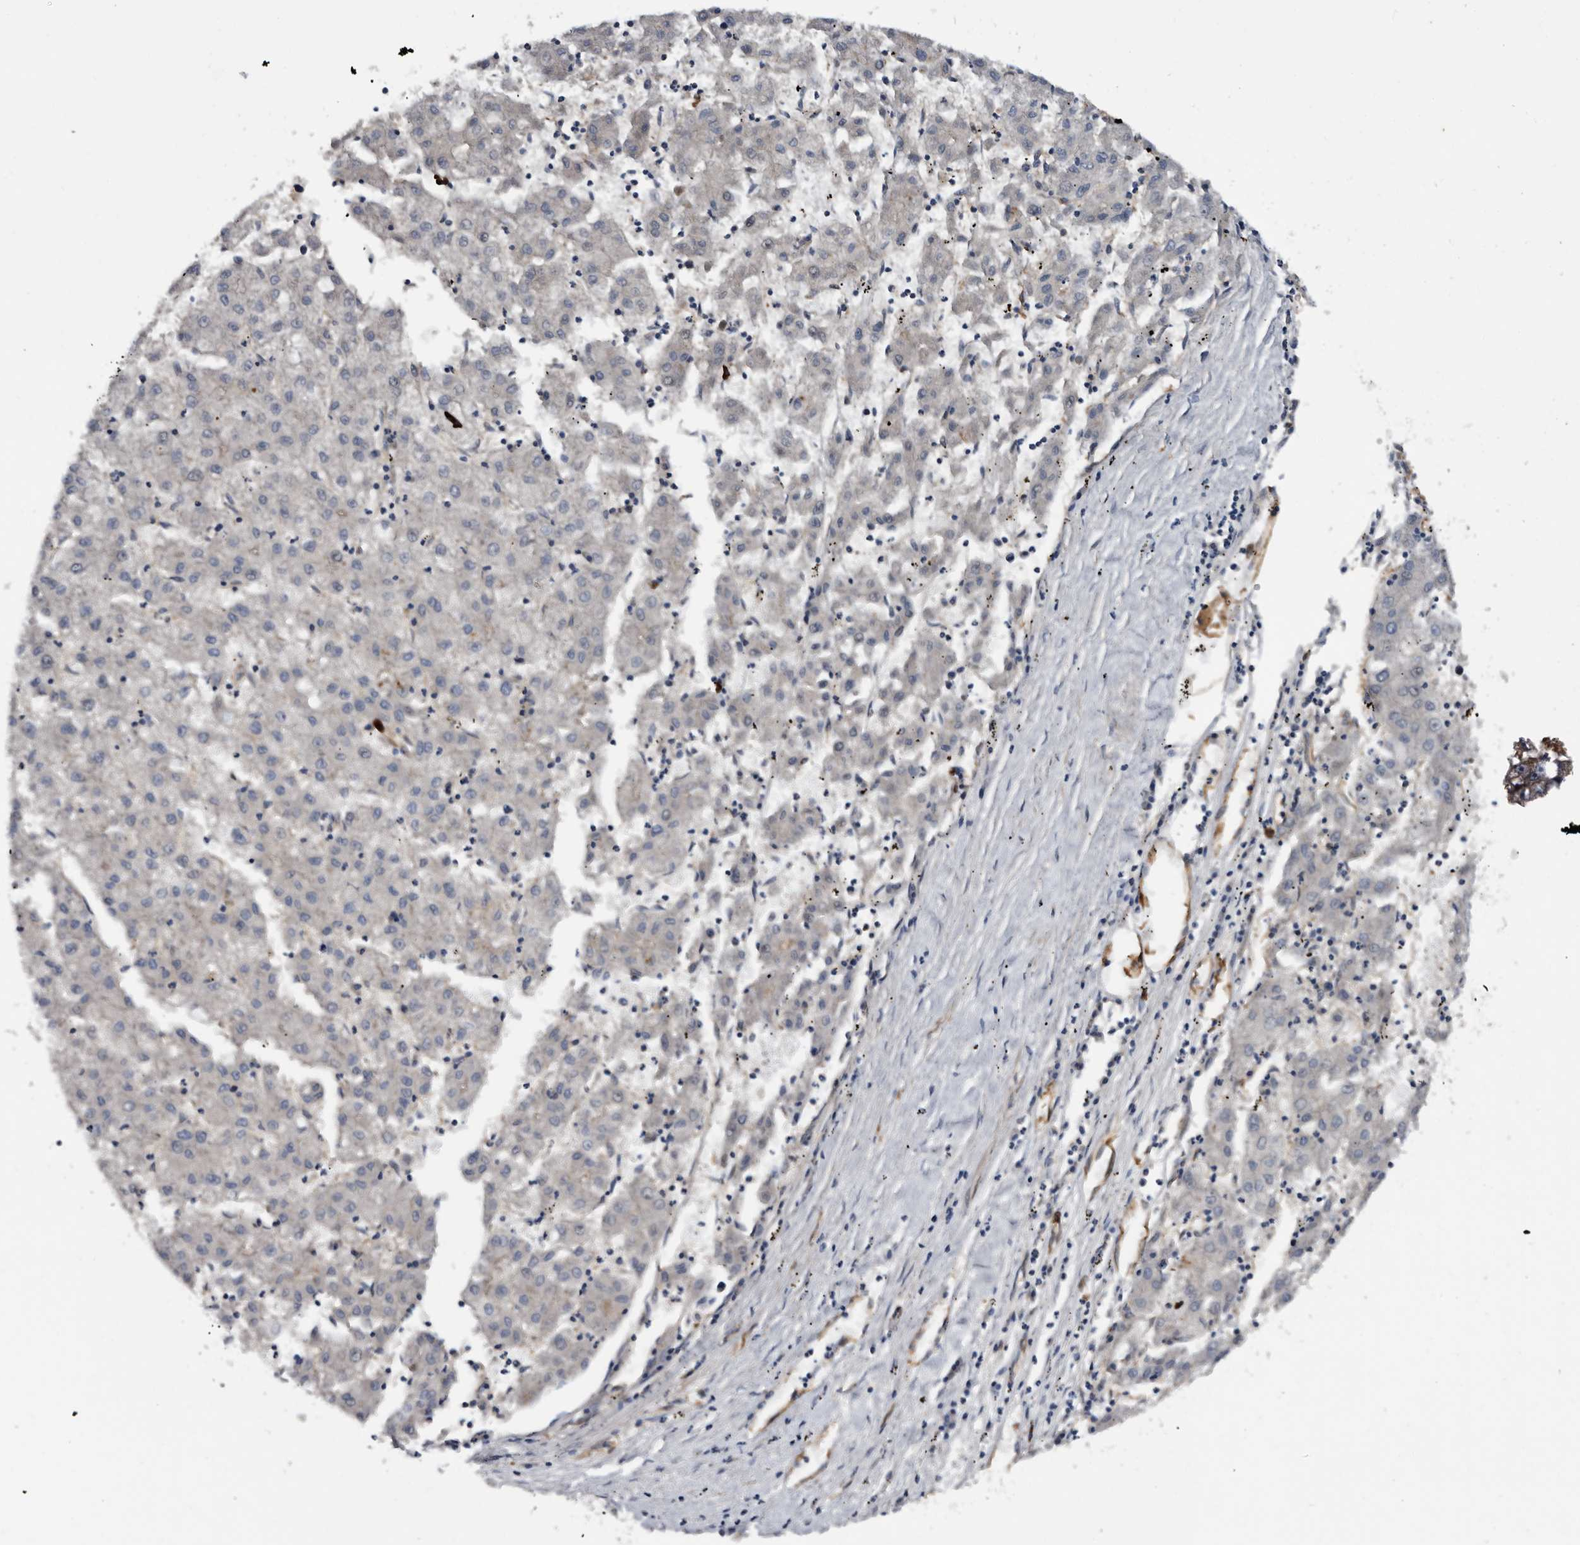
{"staining": {"intensity": "negative", "quantity": "none", "location": "none"}, "tissue": "liver cancer", "cell_type": "Tumor cells", "image_type": "cancer", "snomed": [{"axis": "morphology", "description": "Carcinoma, Hepatocellular, NOS"}, {"axis": "topography", "description": "Liver"}], "caption": "The immunohistochemistry (IHC) histopathology image has no significant positivity in tumor cells of liver hepatocellular carcinoma tissue.", "gene": "TSPAN17", "patient": {"sex": "male", "age": 72}}